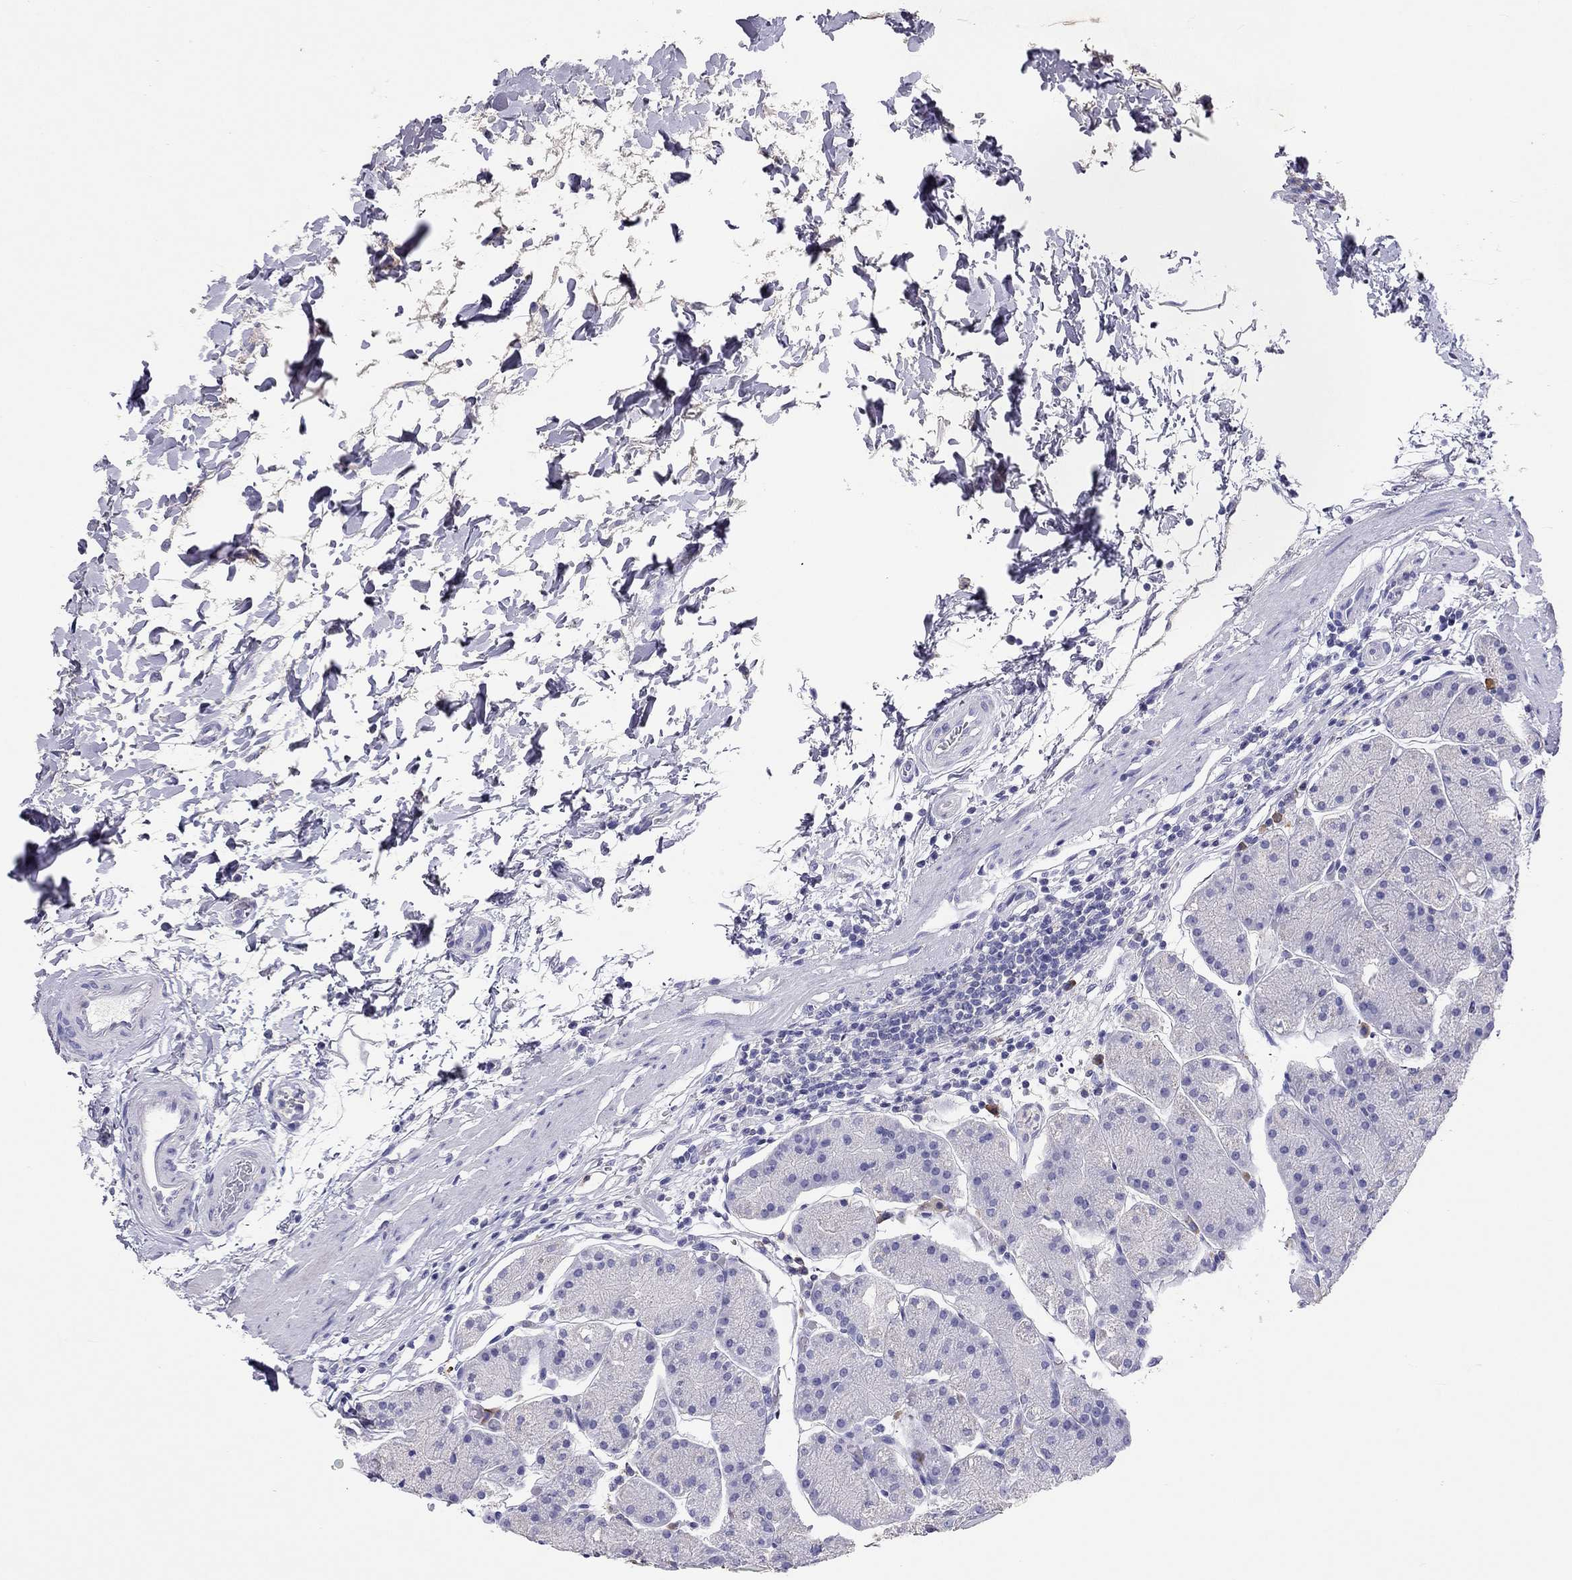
{"staining": {"intensity": "negative", "quantity": "none", "location": "none"}, "tissue": "stomach", "cell_type": "Glandular cells", "image_type": "normal", "snomed": [{"axis": "morphology", "description": "Normal tissue, NOS"}, {"axis": "topography", "description": "Stomach"}], "caption": "DAB immunohistochemical staining of normal stomach shows no significant positivity in glandular cells. (DAB (3,3'-diaminobenzidine) immunohistochemistry (IHC) with hematoxylin counter stain).", "gene": "CALHM1", "patient": {"sex": "male", "age": 54}}